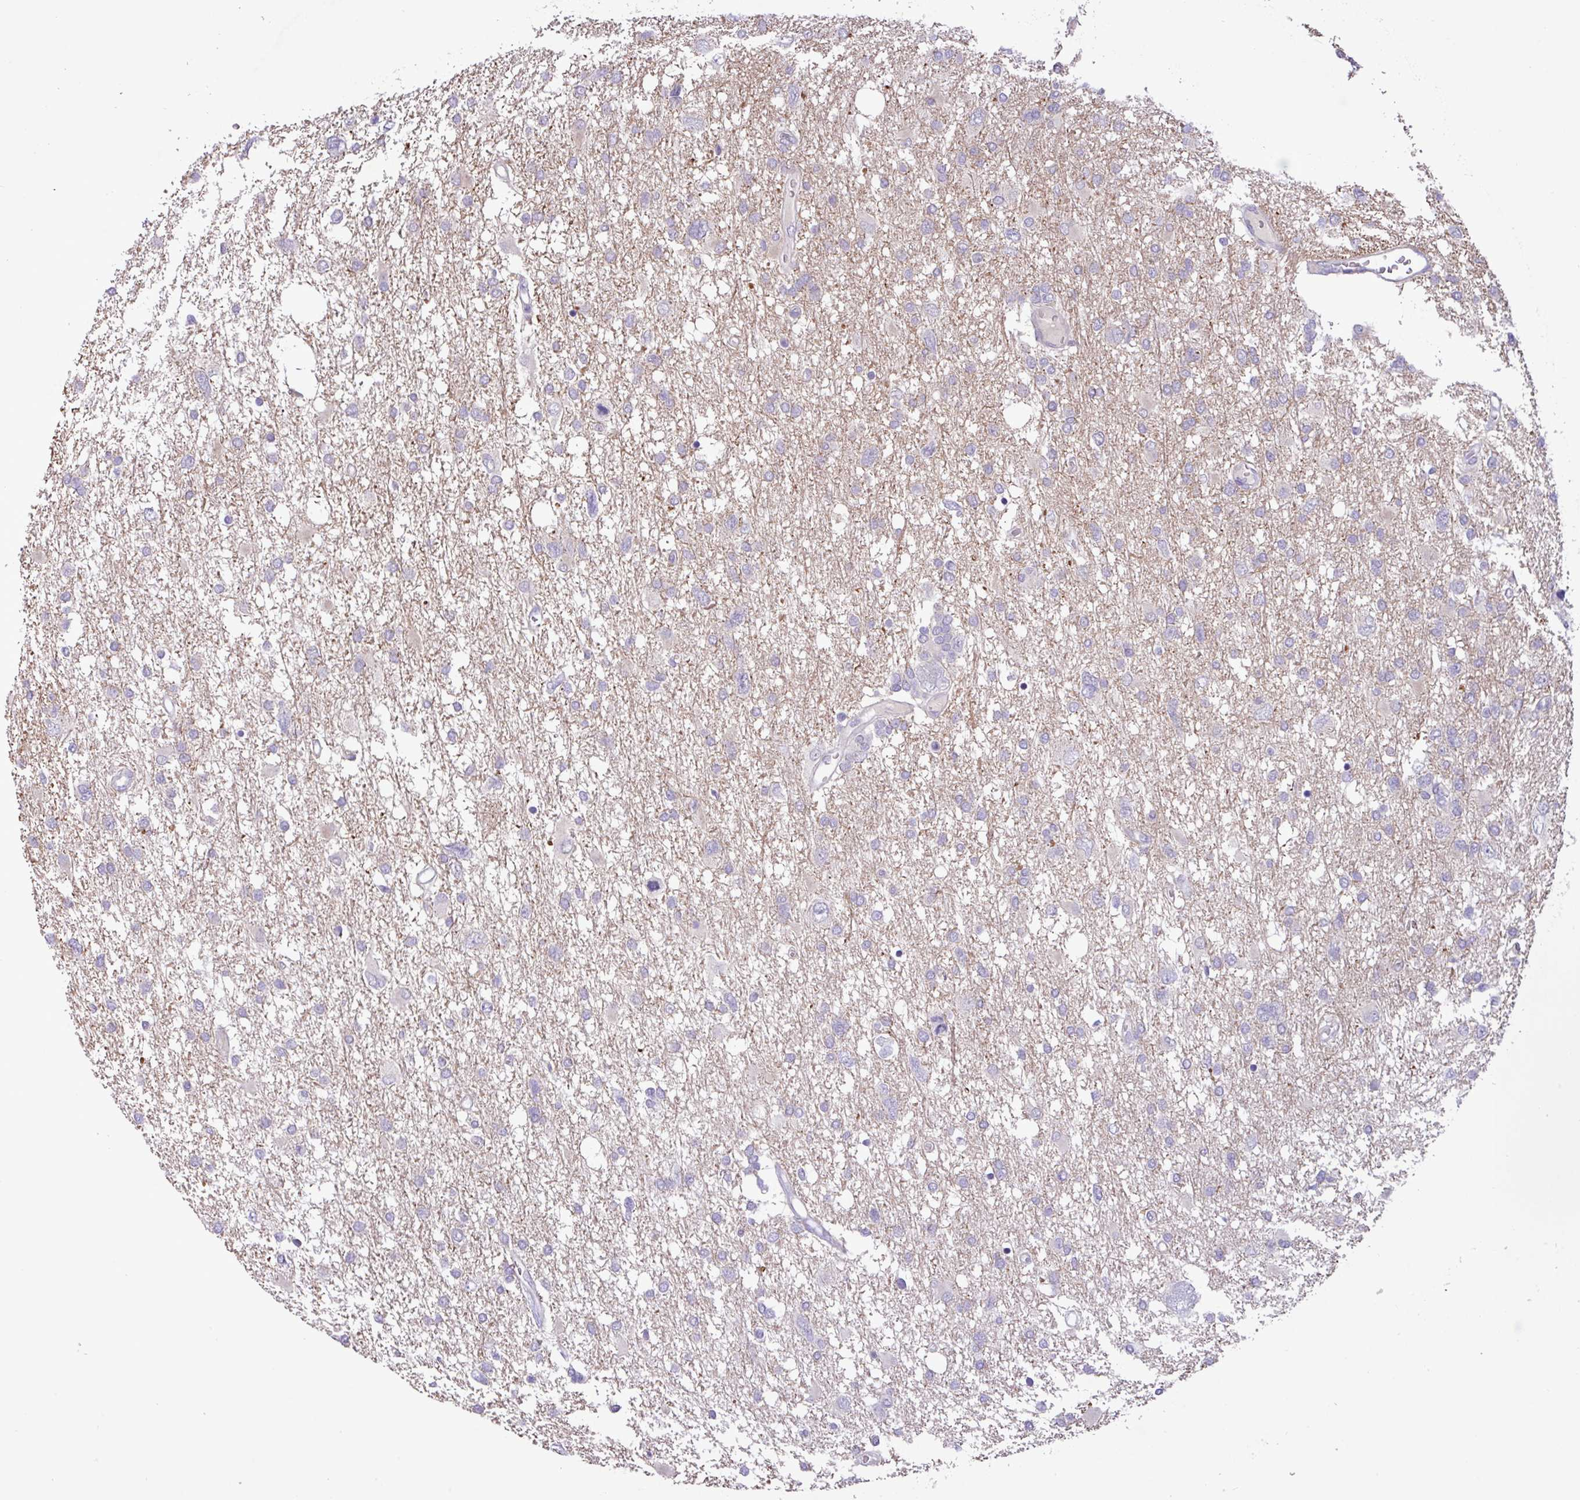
{"staining": {"intensity": "negative", "quantity": "none", "location": "none"}, "tissue": "glioma", "cell_type": "Tumor cells", "image_type": "cancer", "snomed": [{"axis": "morphology", "description": "Glioma, malignant, High grade"}, {"axis": "topography", "description": "Brain"}], "caption": "Micrograph shows no significant protein positivity in tumor cells of glioma. (IHC, brightfield microscopy, high magnification).", "gene": "PAX8", "patient": {"sex": "male", "age": 61}}